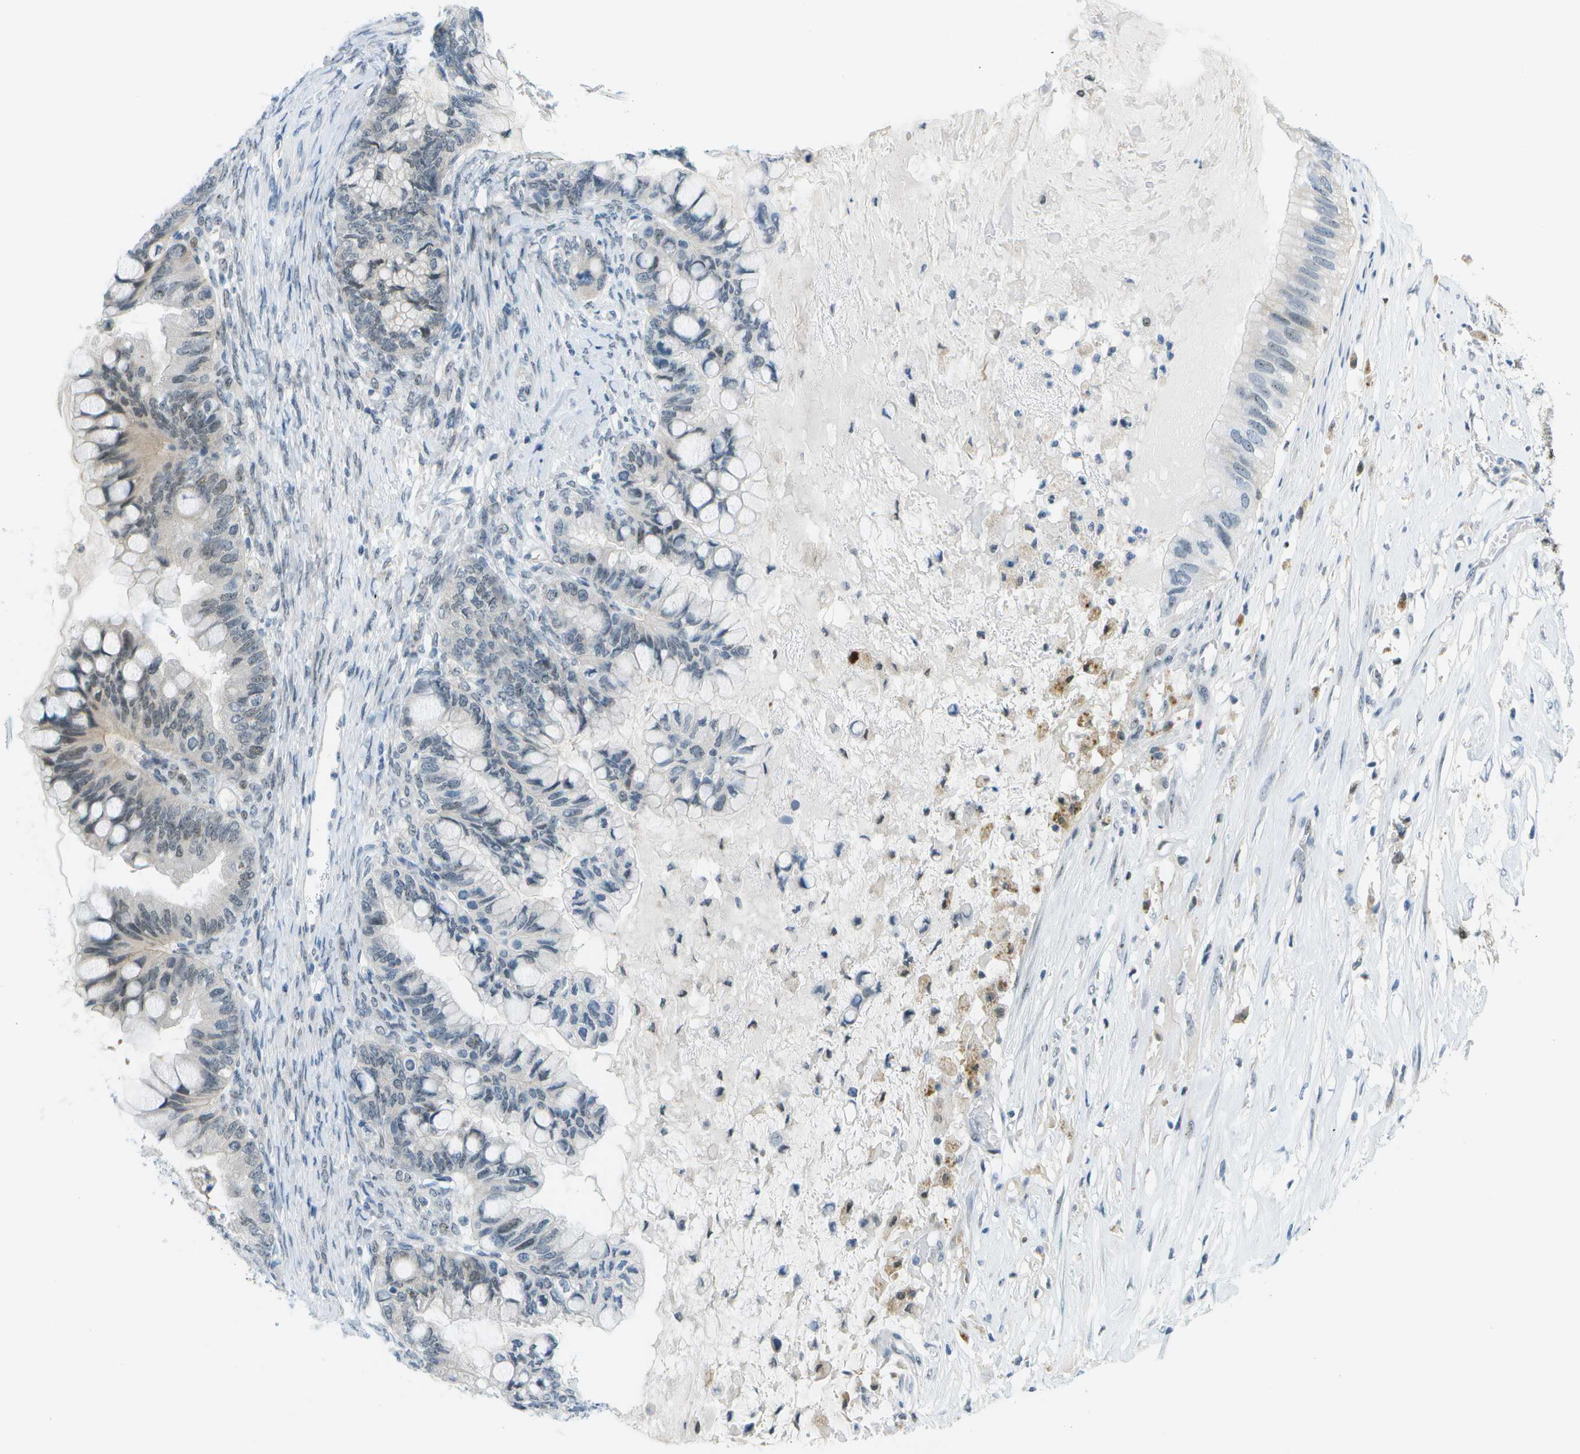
{"staining": {"intensity": "weak", "quantity": "<25%", "location": "nuclear"}, "tissue": "ovarian cancer", "cell_type": "Tumor cells", "image_type": "cancer", "snomed": [{"axis": "morphology", "description": "Cystadenocarcinoma, mucinous, NOS"}, {"axis": "topography", "description": "Ovary"}], "caption": "The image demonstrates no staining of tumor cells in mucinous cystadenocarcinoma (ovarian).", "gene": "PITHD1", "patient": {"sex": "female", "age": 80}}